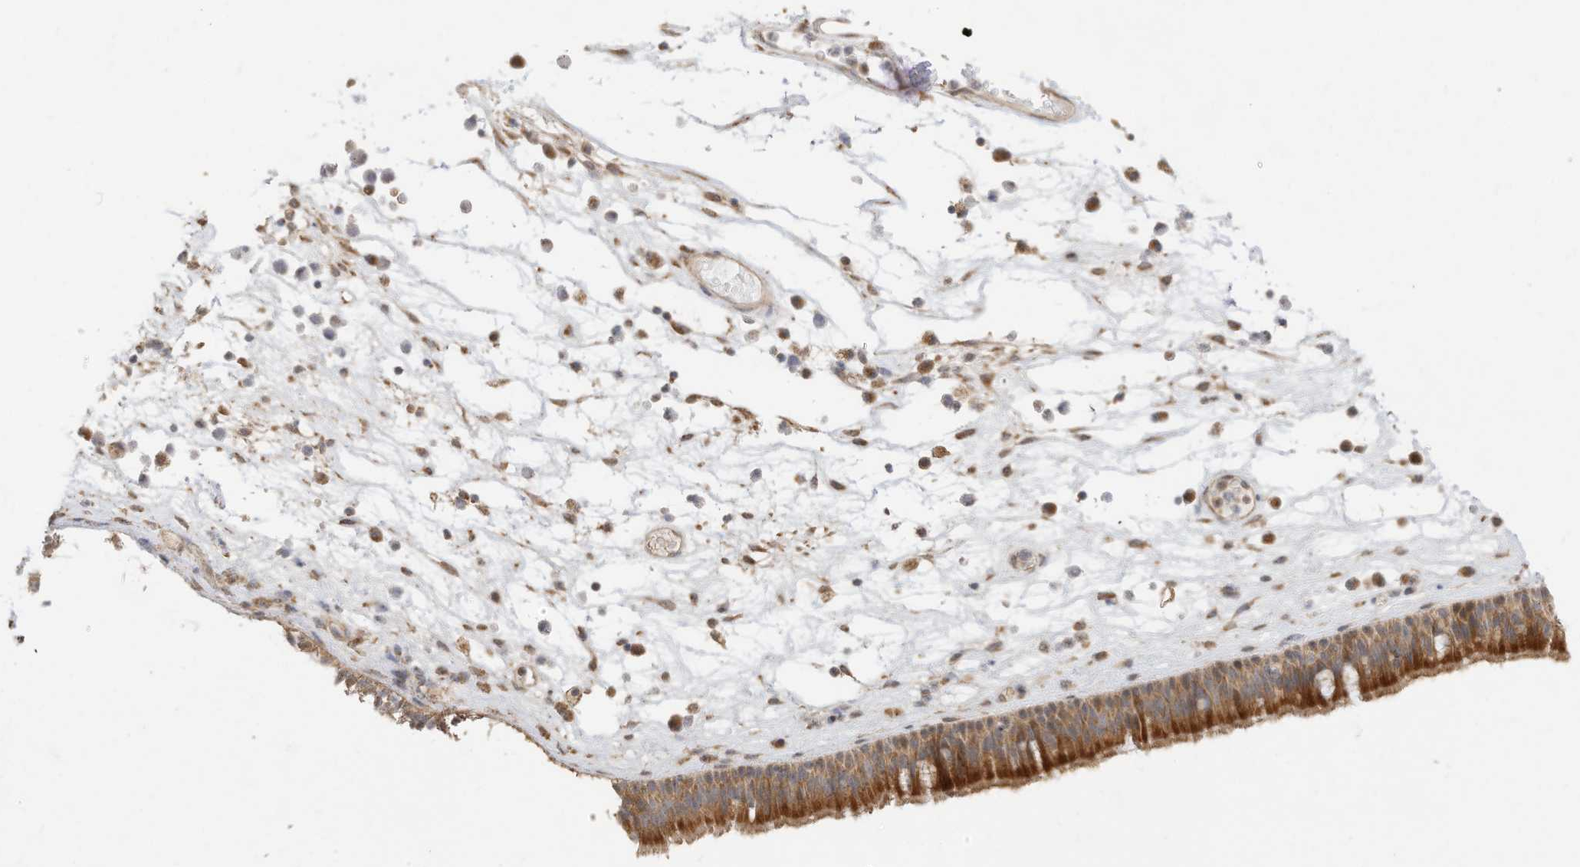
{"staining": {"intensity": "strong", "quantity": ">75%", "location": "cytoplasmic/membranous"}, "tissue": "nasopharynx", "cell_type": "Respiratory epithelial cells", "image_type": "normal", "snomed": [{"axis": "morphology", "description": "Normal tissue, NOS"}, {"axis": "morphology", "description": "Inflammation, NOS"}, {"axis": "morphology", "description": "Malignant melanoma, Metastatic site"}, {"axis": "topography", "description": "Nasopharynx"}], "caption": "Protein staining of benign nasopharynx demonstrates strong cytoplasmic/membranous positivity in approximately >75% of respiratory epithelial cells. Nuclei are stained in blue.", "gene": "CAGE1", "patient": {"sex": "male", "age": 70}}